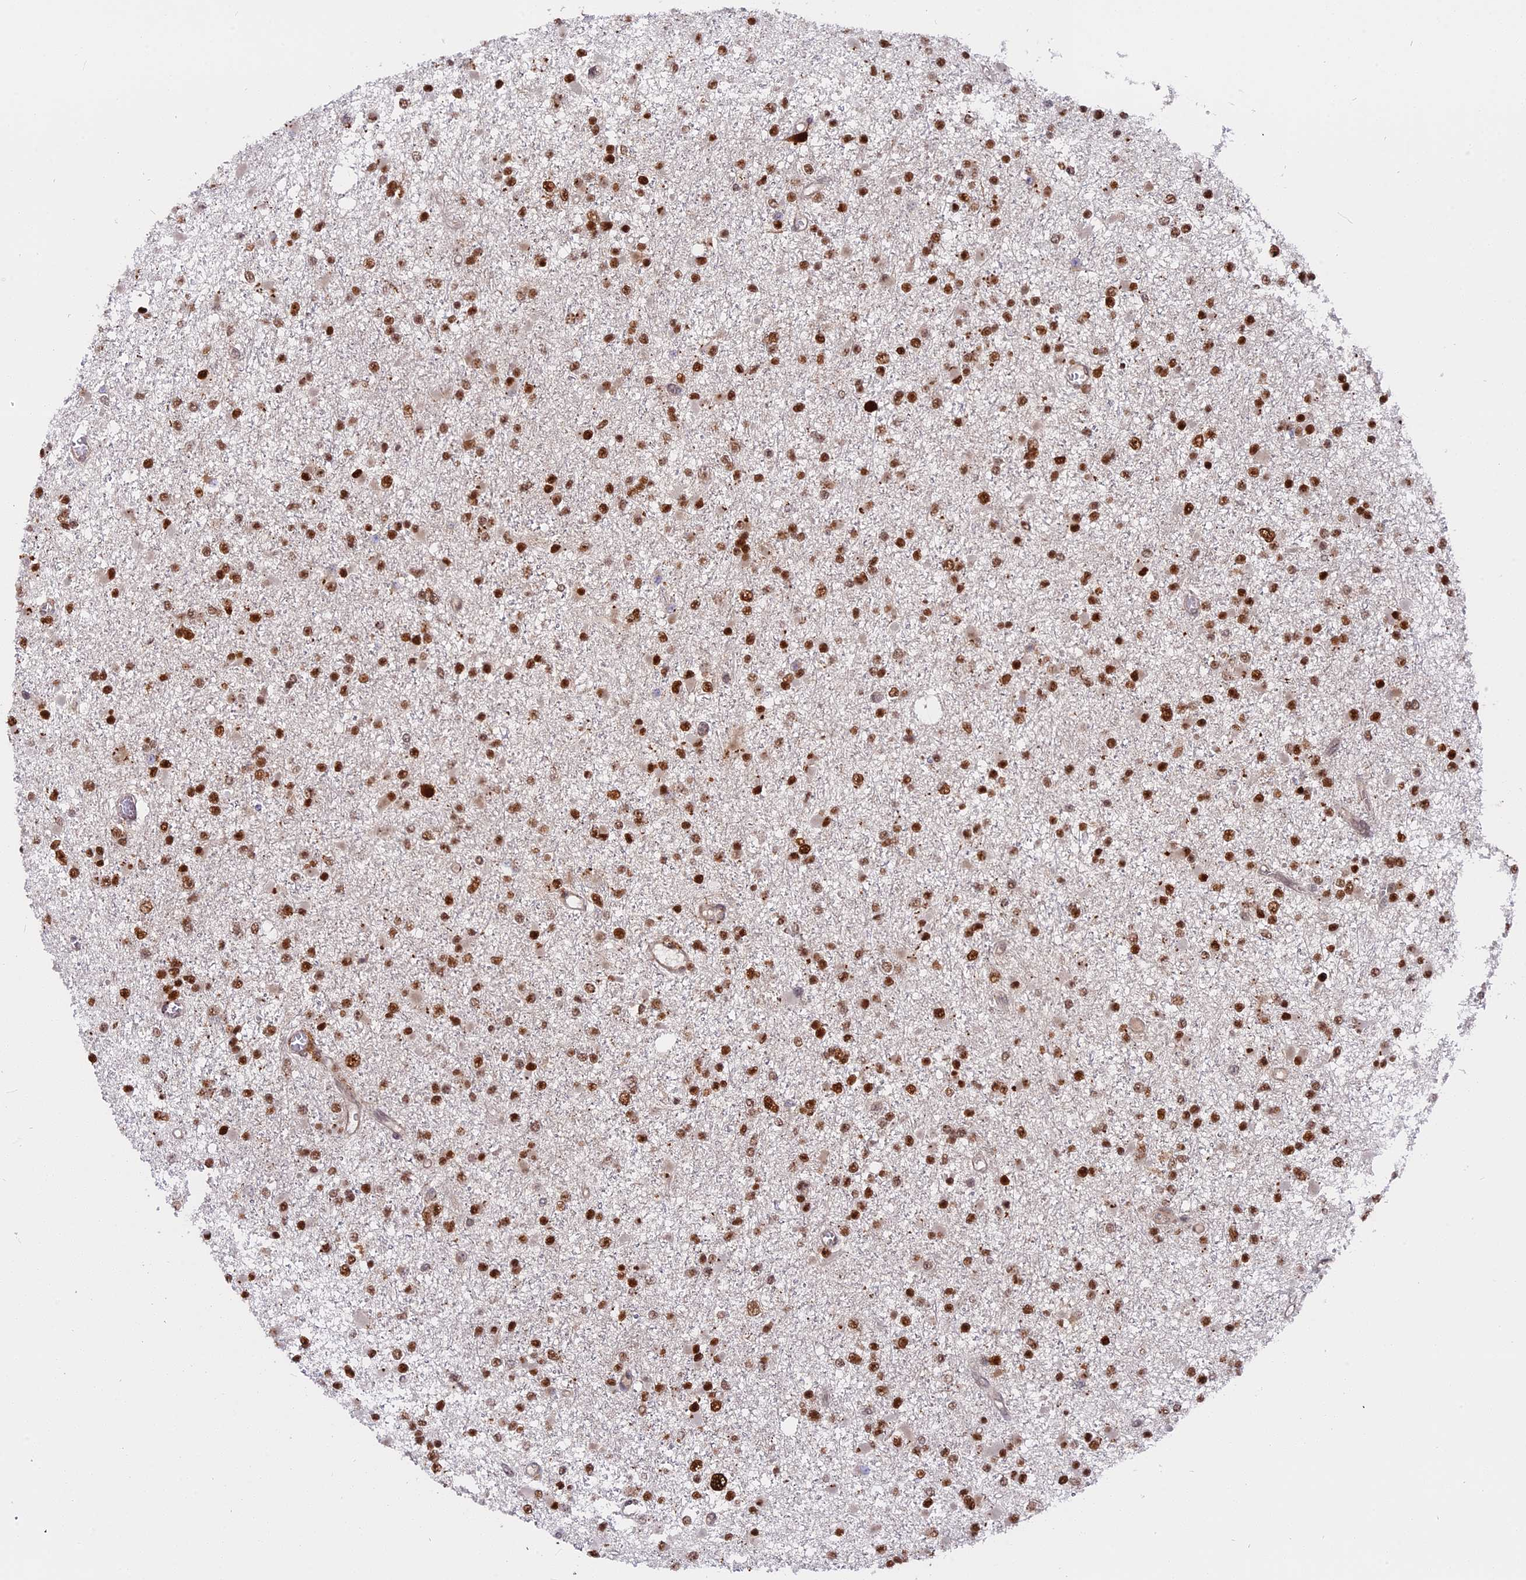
{"staining": {"intensity": "strong", "quantity": ">75%", "location": "nuclear"}, "tissue": "glioma", "cell_type": "Tumor cells", "image_type": "cancer", "snomed": [{"axis": "morphology", "description": "Glioma, malignant, Low grade"}, {"axis": "topography", "description": "Brain"}], "caption": "Immunohistochemistry (DAB) staining of malignant glioma (low-grade) demonstrates strong nuclear protein positivity in approximately >75% of tumor cells.", "gene": "RAMAC", "patient": {"sex": "female", "age": 22}}